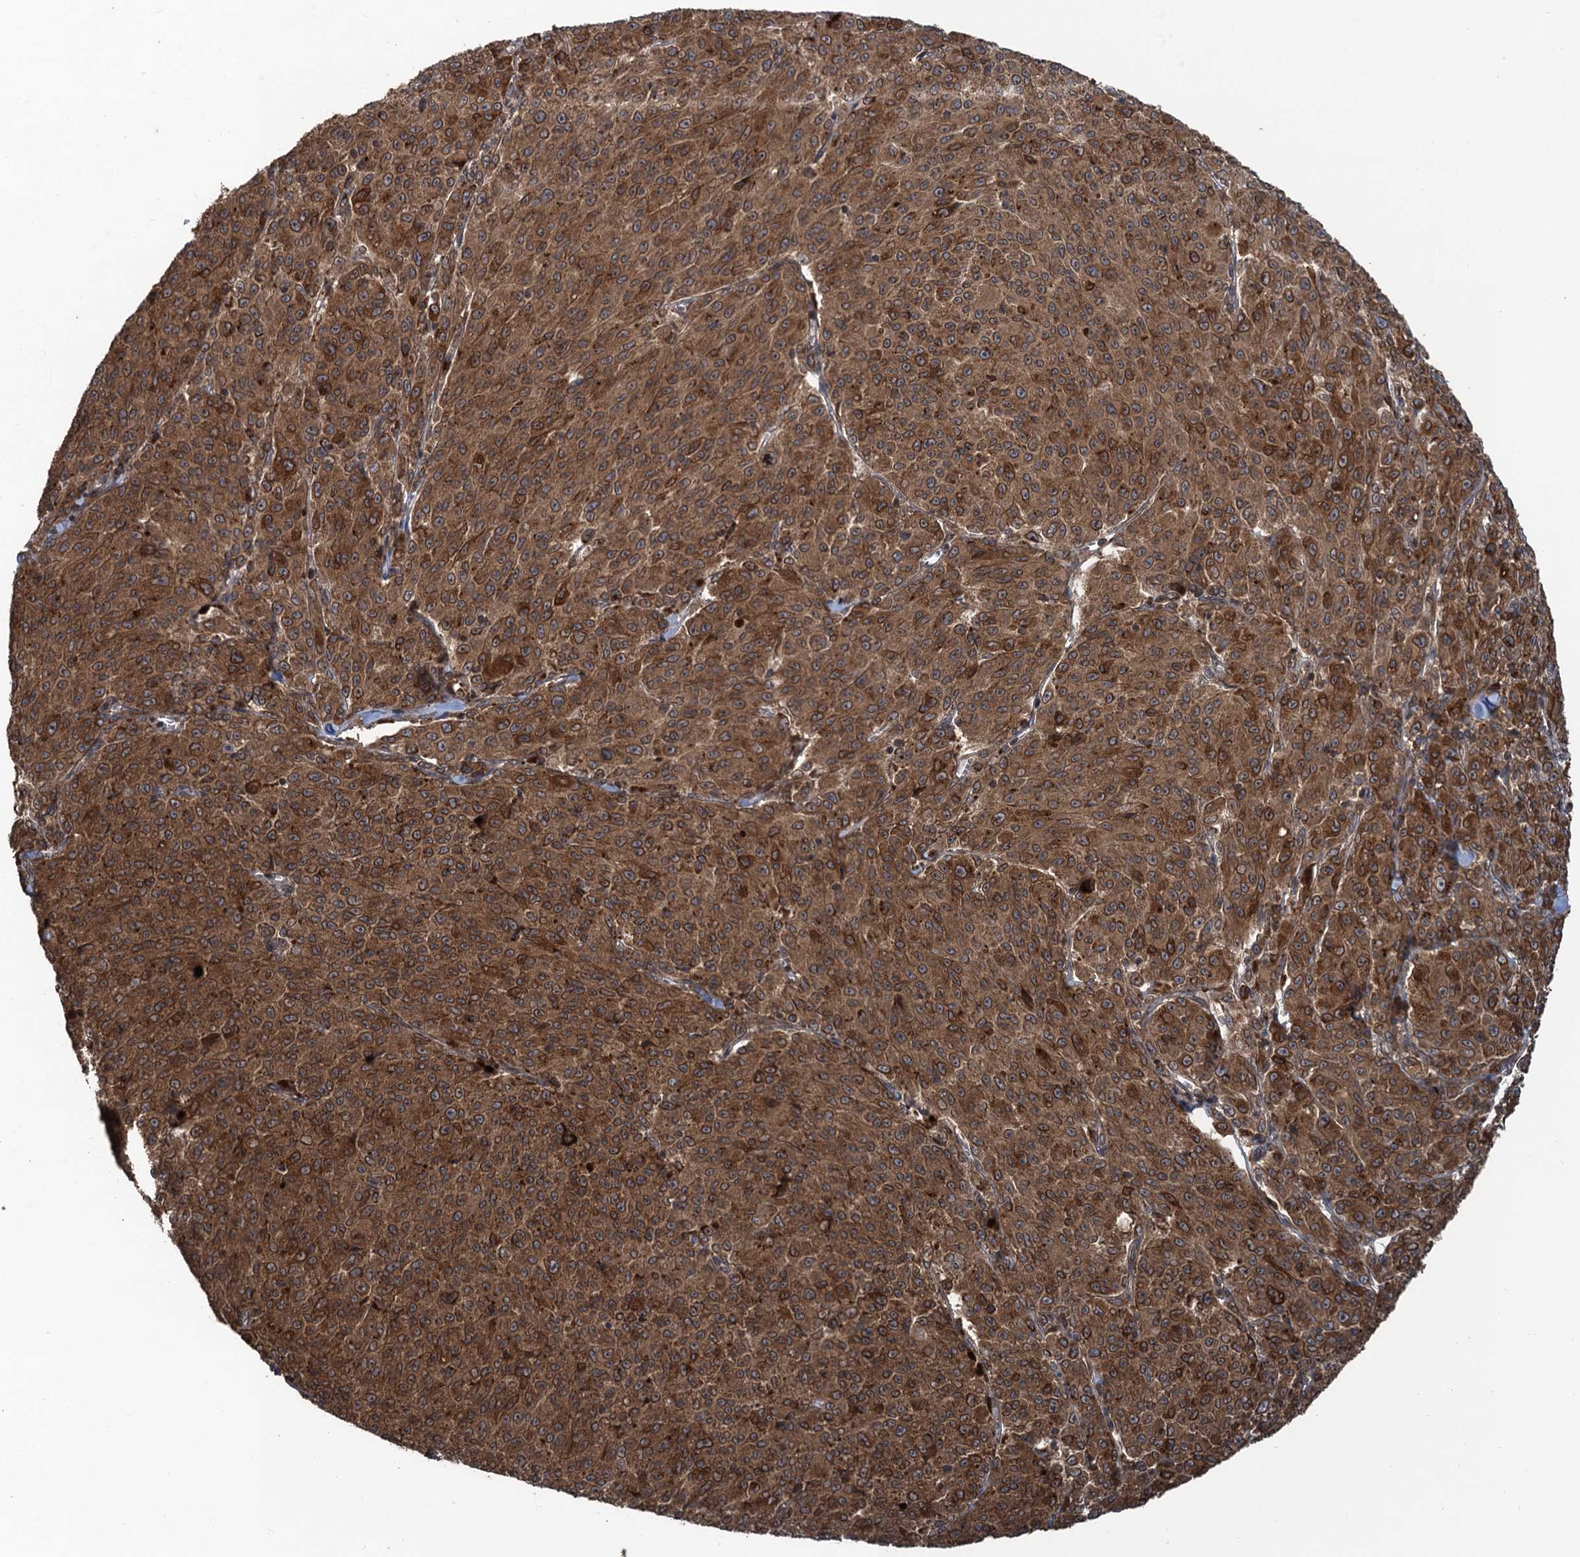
{"staining": {"intensity": "moderate", "quantity": ">75%", "location": "cytoplasmic/membranous"}, "tissue": "melanoma", "cell_type": "Tumor cells", "image_type": "cancer", "snomed": [{"axis": "morphology", "description": "Malignant melanoma, NOS"}, {"axis": "topography", "description": "Skin"}], "caption": "Tumor cells demonstrate moderate cytoplasmic/membranous positivity in approximately >75% of cells in malignant melanoma.", "gene": "GLE1", "patient": {"sex": "female", "age": 52}}